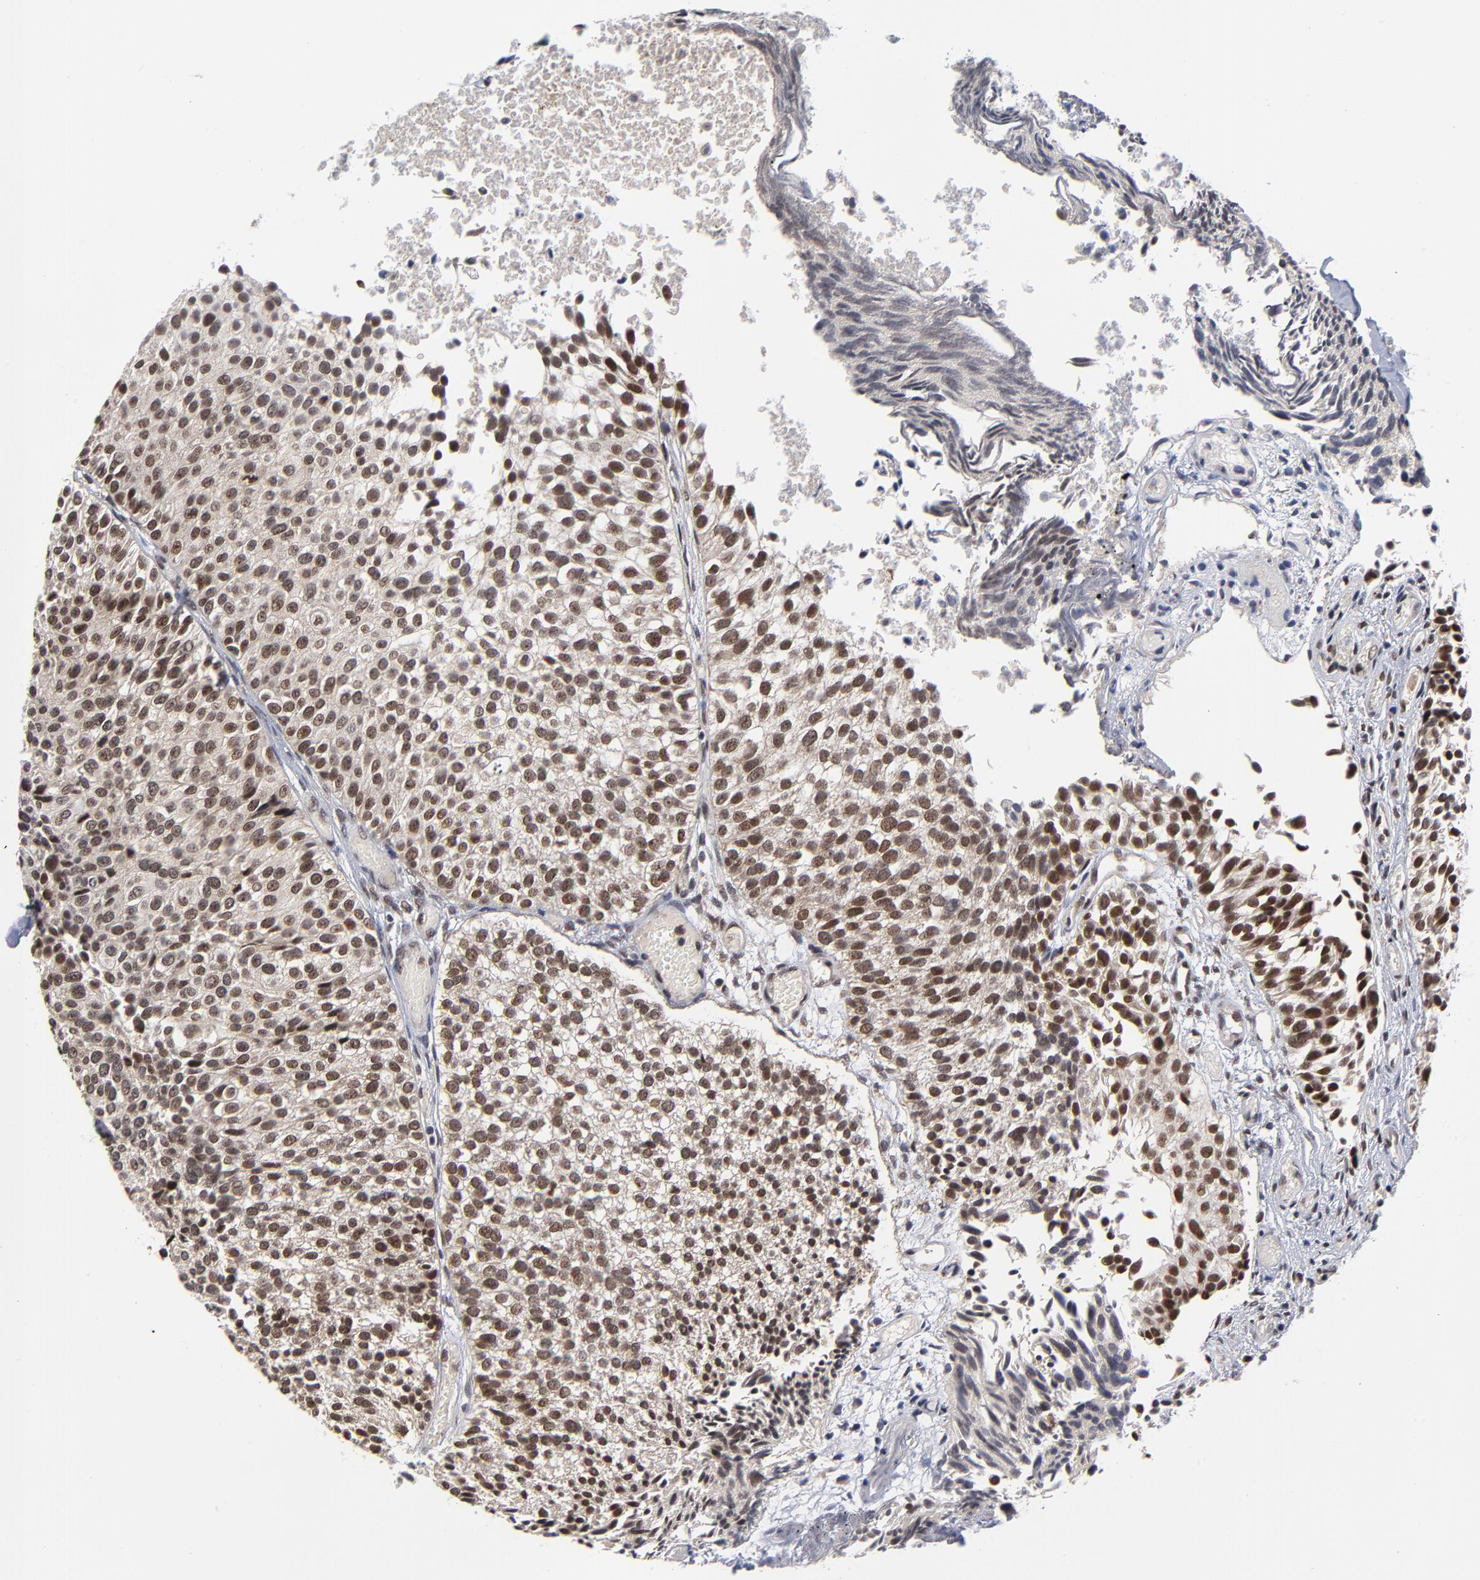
{"staining": {"intensity": "moderate", "quantity": ">75%", "location": "nuclear"}, "tissue": "urothelial cancer", "cell_type": "Tumor cells", "image_type": "cancer", "snomed": [{"axis": "morphology", "description": "Urothelial carcinoma, Low grade"}, {"axis": "topography", "description": "Urinary bladder"}], "caption": "About >75% of tumor cells in low-grade urothelial carcinoma reveal moderate nuclear protein expression as visualized by brown immunohistochemical staining.", "gene": "ZNF419", "patient": {"sex": "male", "age": 84}}